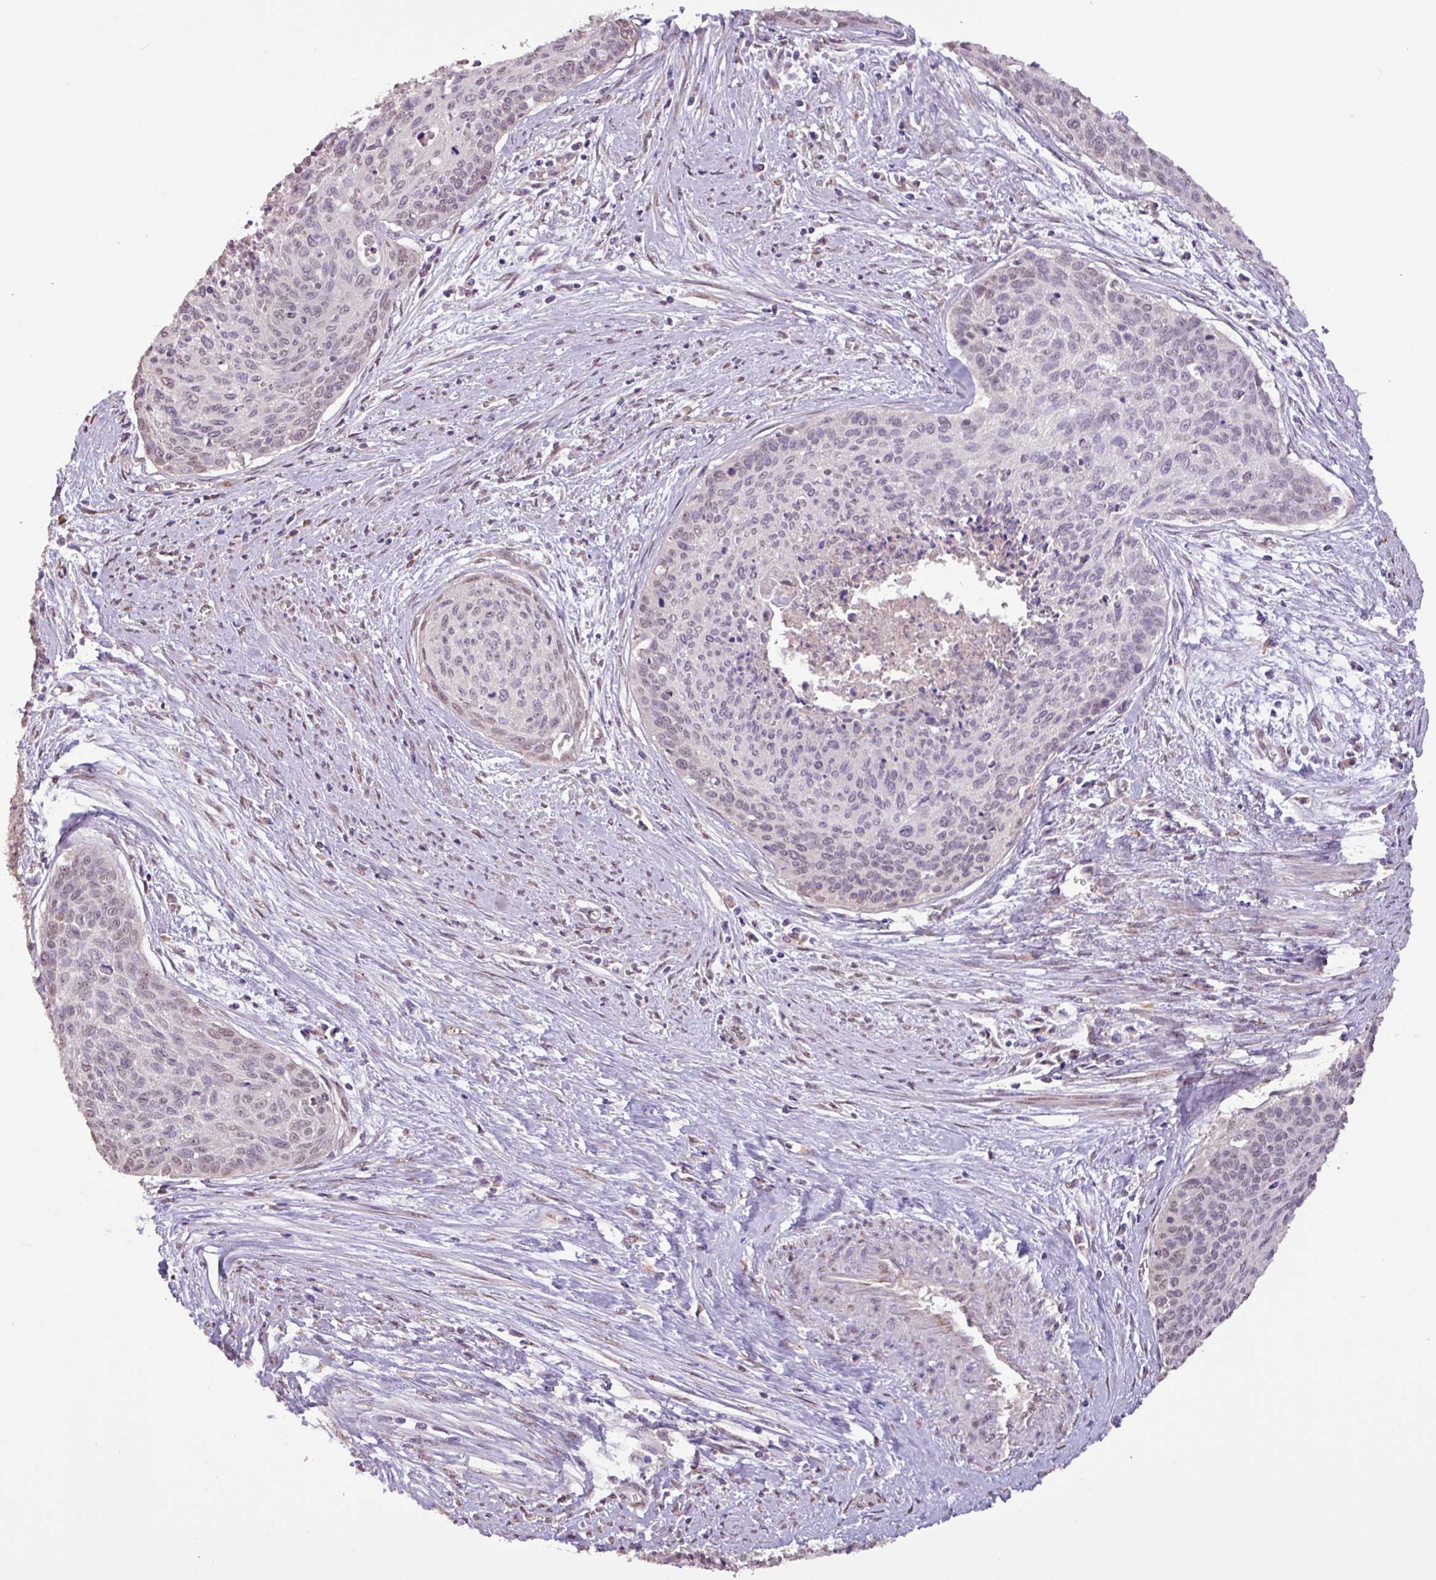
{"staining": {"intensity": "weak", "quantity": "25%-75%", "location": "nuclear"}, "tissue": "cervical cancer", "cell_type": "Tumor cells", "image_type": "cancer", "snomed": [{"axis": "morphology", "description": "Squamous cell carcinoma, NOS"}, {"axis": "topography", "description": "Cervix"}], "caption": "Immunohistochemical staining of cervical cancer (squamous cell carcinoma) shows low levels of weak nuclear protein positivity in about 25%-75% of tumor cells.", "gene": "L3MBTL3", "patient": {"sex": "female", "age": 55}}